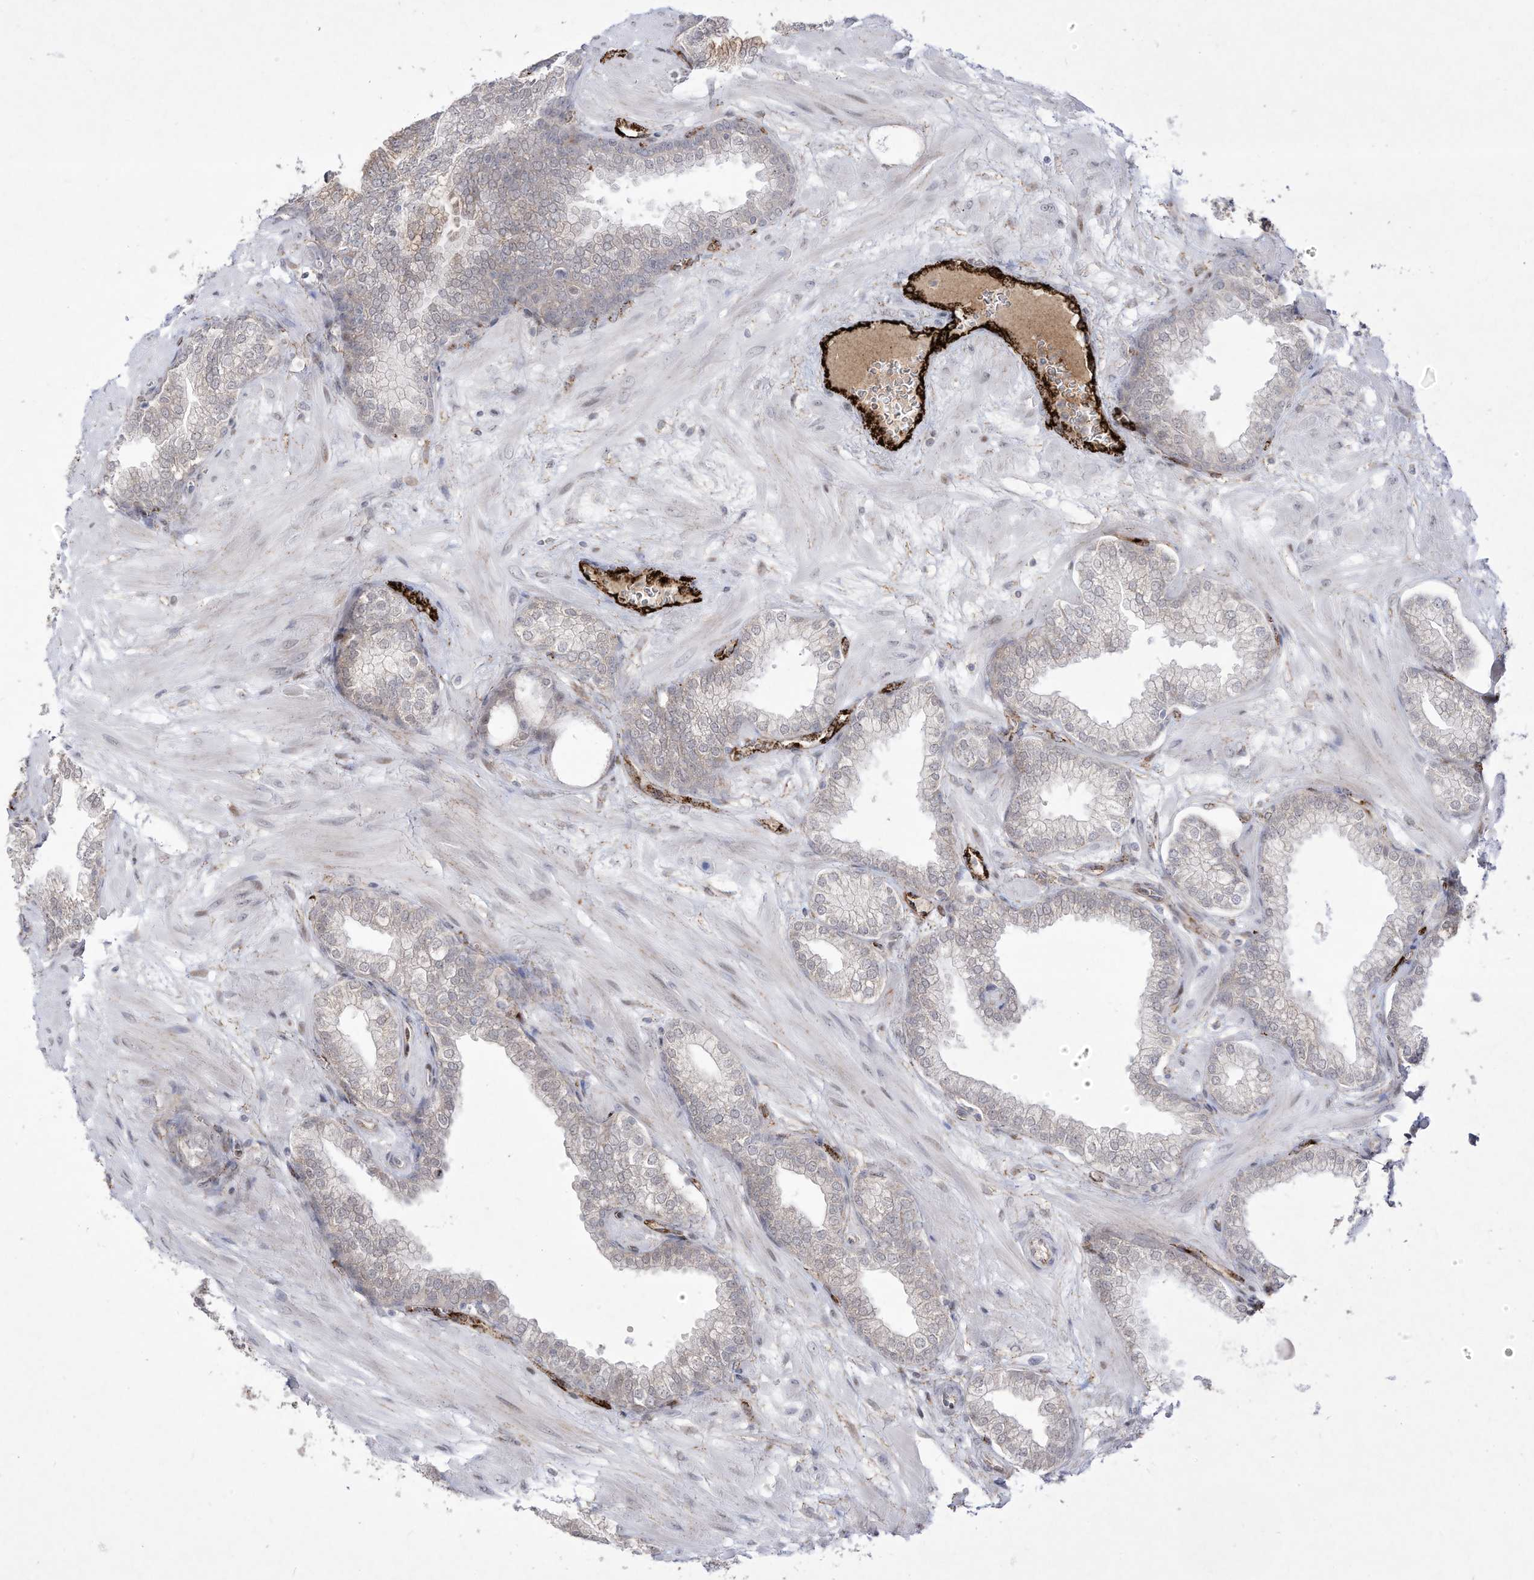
{"staining": {"intensity": "weak", "quantity": "25%-75%", "location": "cytoplasmic/membranous,nuclear"}, "tissue": "prostate", "cell_type": "Glandular cells", "image_type": "normal", "snomed": [{"axis": "morphology", "description": "Normal tissue, NOS"}, {"axis": "morphology", "description": "Urothelial carcinoma, Low grade"}, {"axis": "topography", "description": "Urinary bladder"}, {"axis": "topography", "description": "Prostate"}], "caption": "A brown stain labels weak cytoplasmic/membranous,nuclear staining of a protein in glandular cells of unremarkable human prostate. (Brightfield microscopy of DAB IHC at high magnification).", "gene": "ZGRF1", "patient": {"sex": "male", "age": 60}}